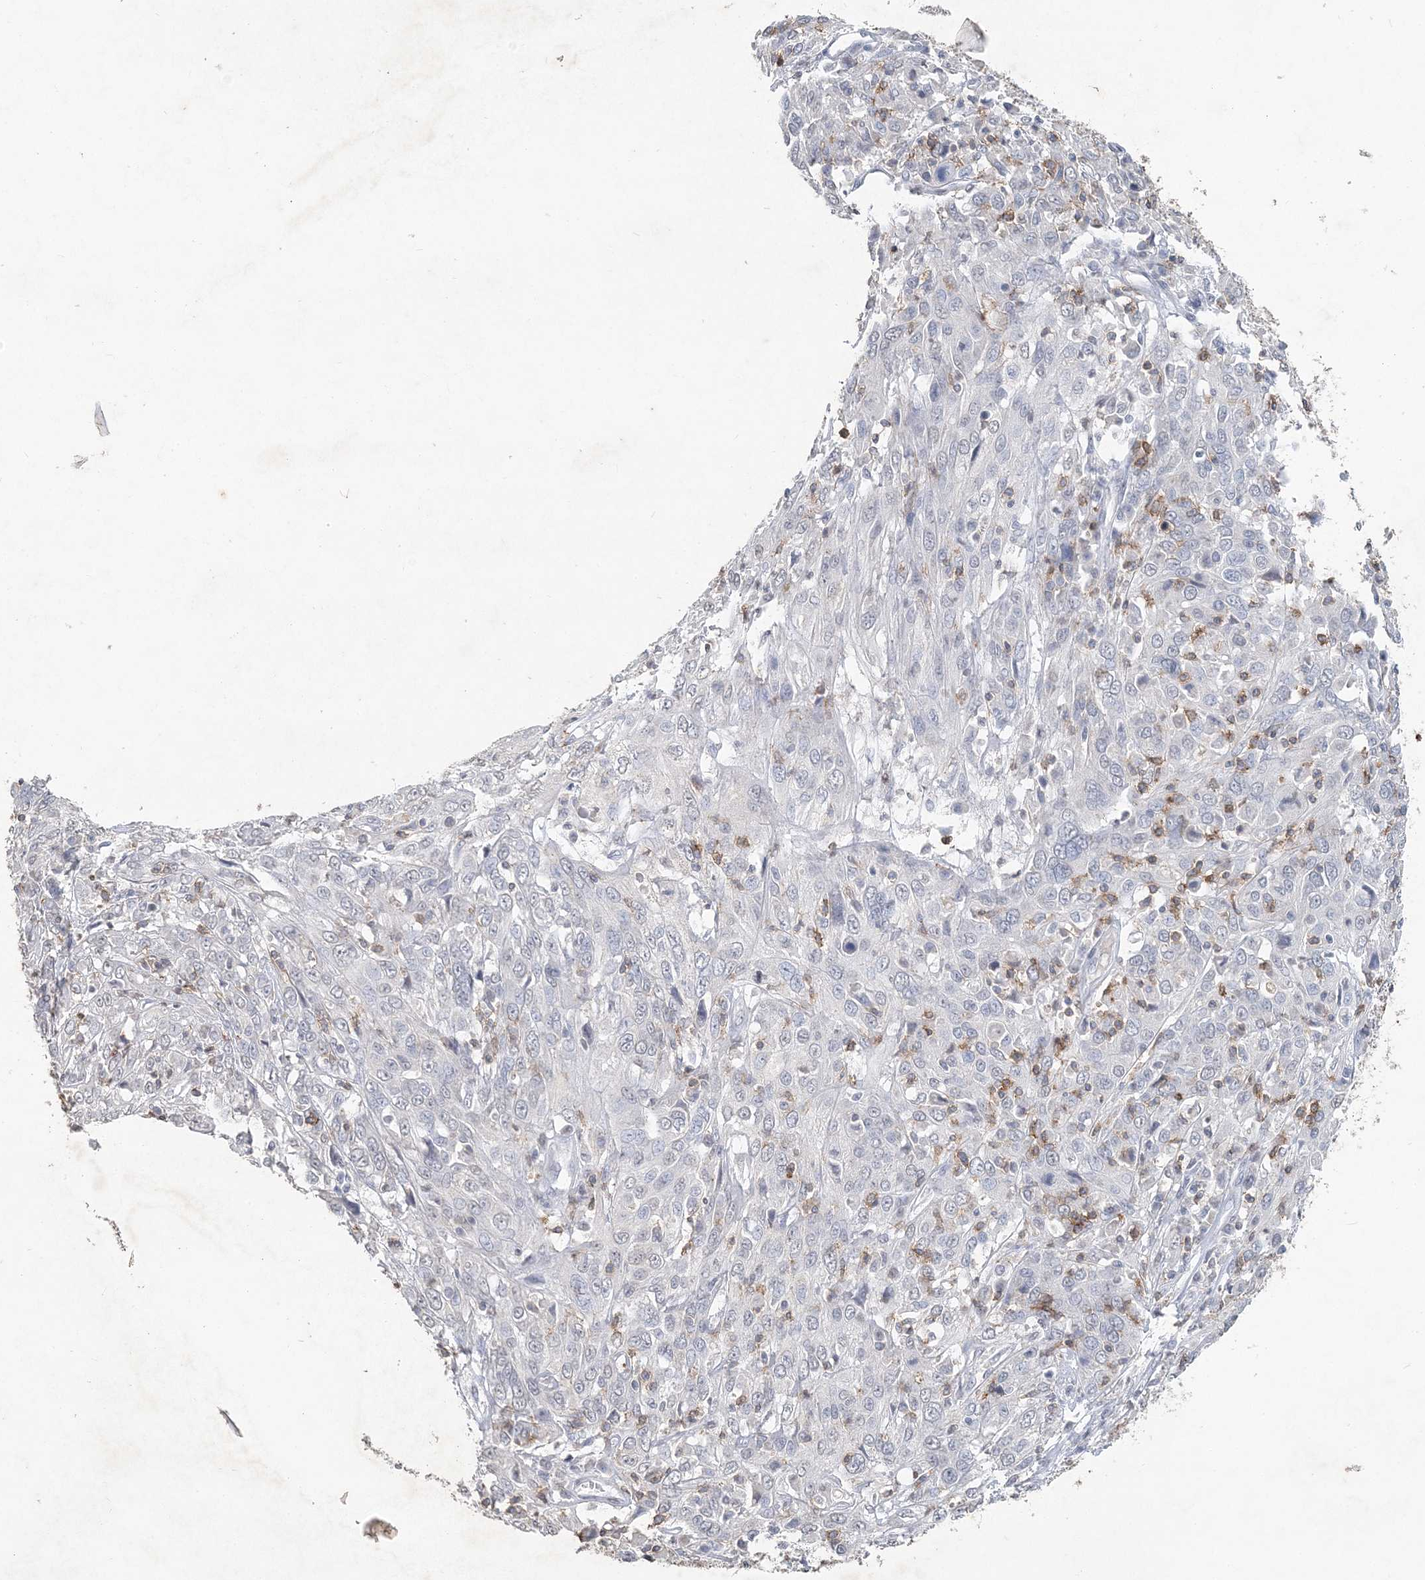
{"staining": {"intensity": "negative", "quantity": "none", "location": "none"}, "tissue": "cervical cancer", "cell_type": "Tumor cells", "image_type": "cancer", "snomed": [{"axis": "morphology", "description": "Squamous cell carcinoma, NOS"}, {"axis": "topography", "description": "Cervix"}], "caption": "Tumor cells are negative for brown protein staining in squamous cell carcinoma (cervical). (DAB (3,3'-diaminobenzidine) immunohistochemistry visualized using brightfield microscopy, high magnification).", "gene": "PDCD1", "patient": {"sex": "female", "age": 46}}